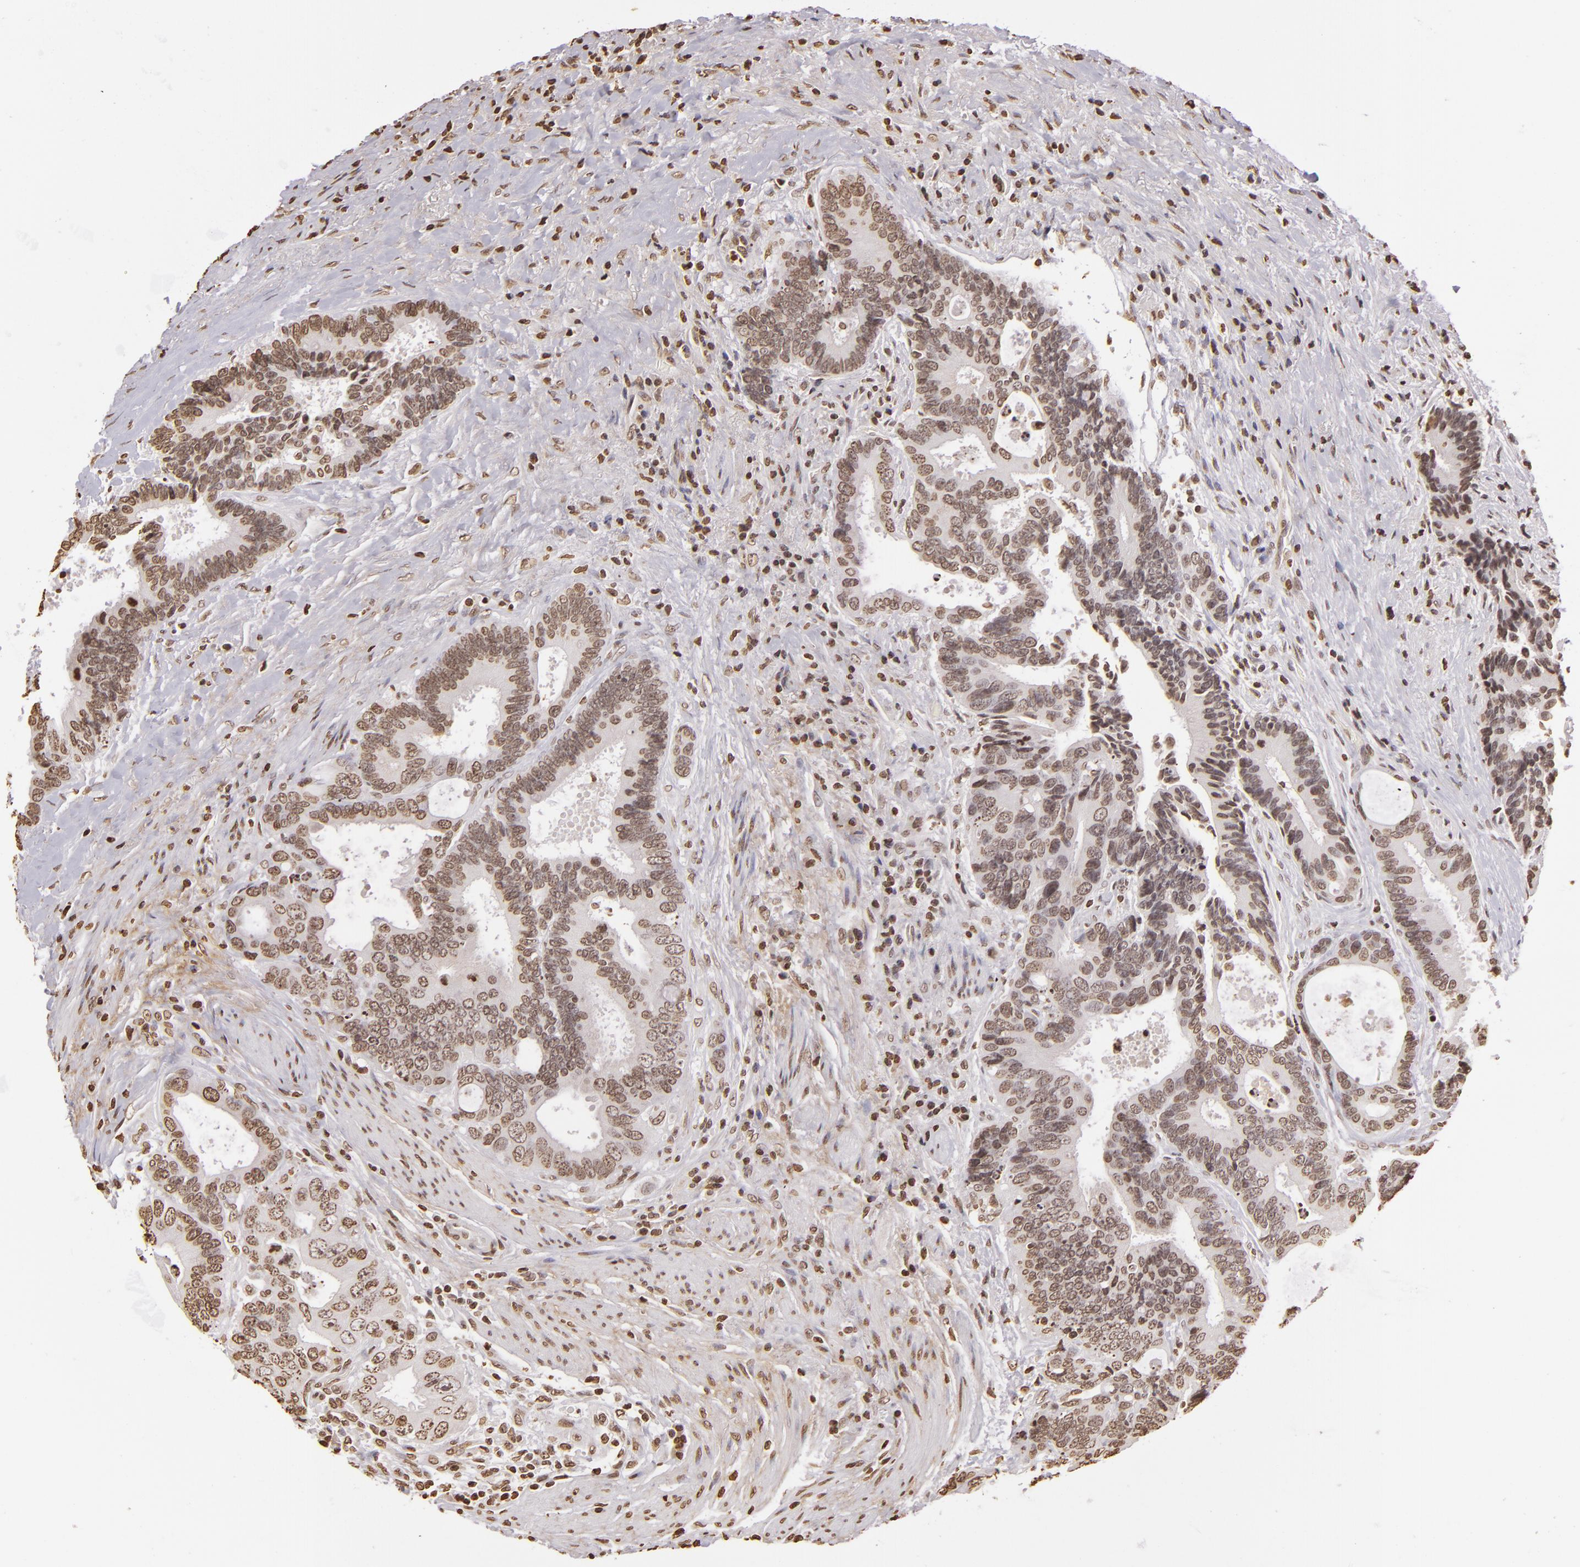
{"staining": {"intensity": "moderate", "quantity": ">75%", "location": "nuclear"}, "tissue": "colorectal cancer", "cell_type": "Tumor cells", "image_type": "cancer", "snomed": [{"axis": "morphology", "description": "Adenocarcinoma, NOS"}, {"axis": "topography", "description": "Rectum"}], "caption": "A medium amount of moderate nuclear staining is identified in about >75% of tumor cells in adenocarcinoma (colorectal) tissue.", "gene": "THRB", "patient": {"sex": "female", "age": 67}}